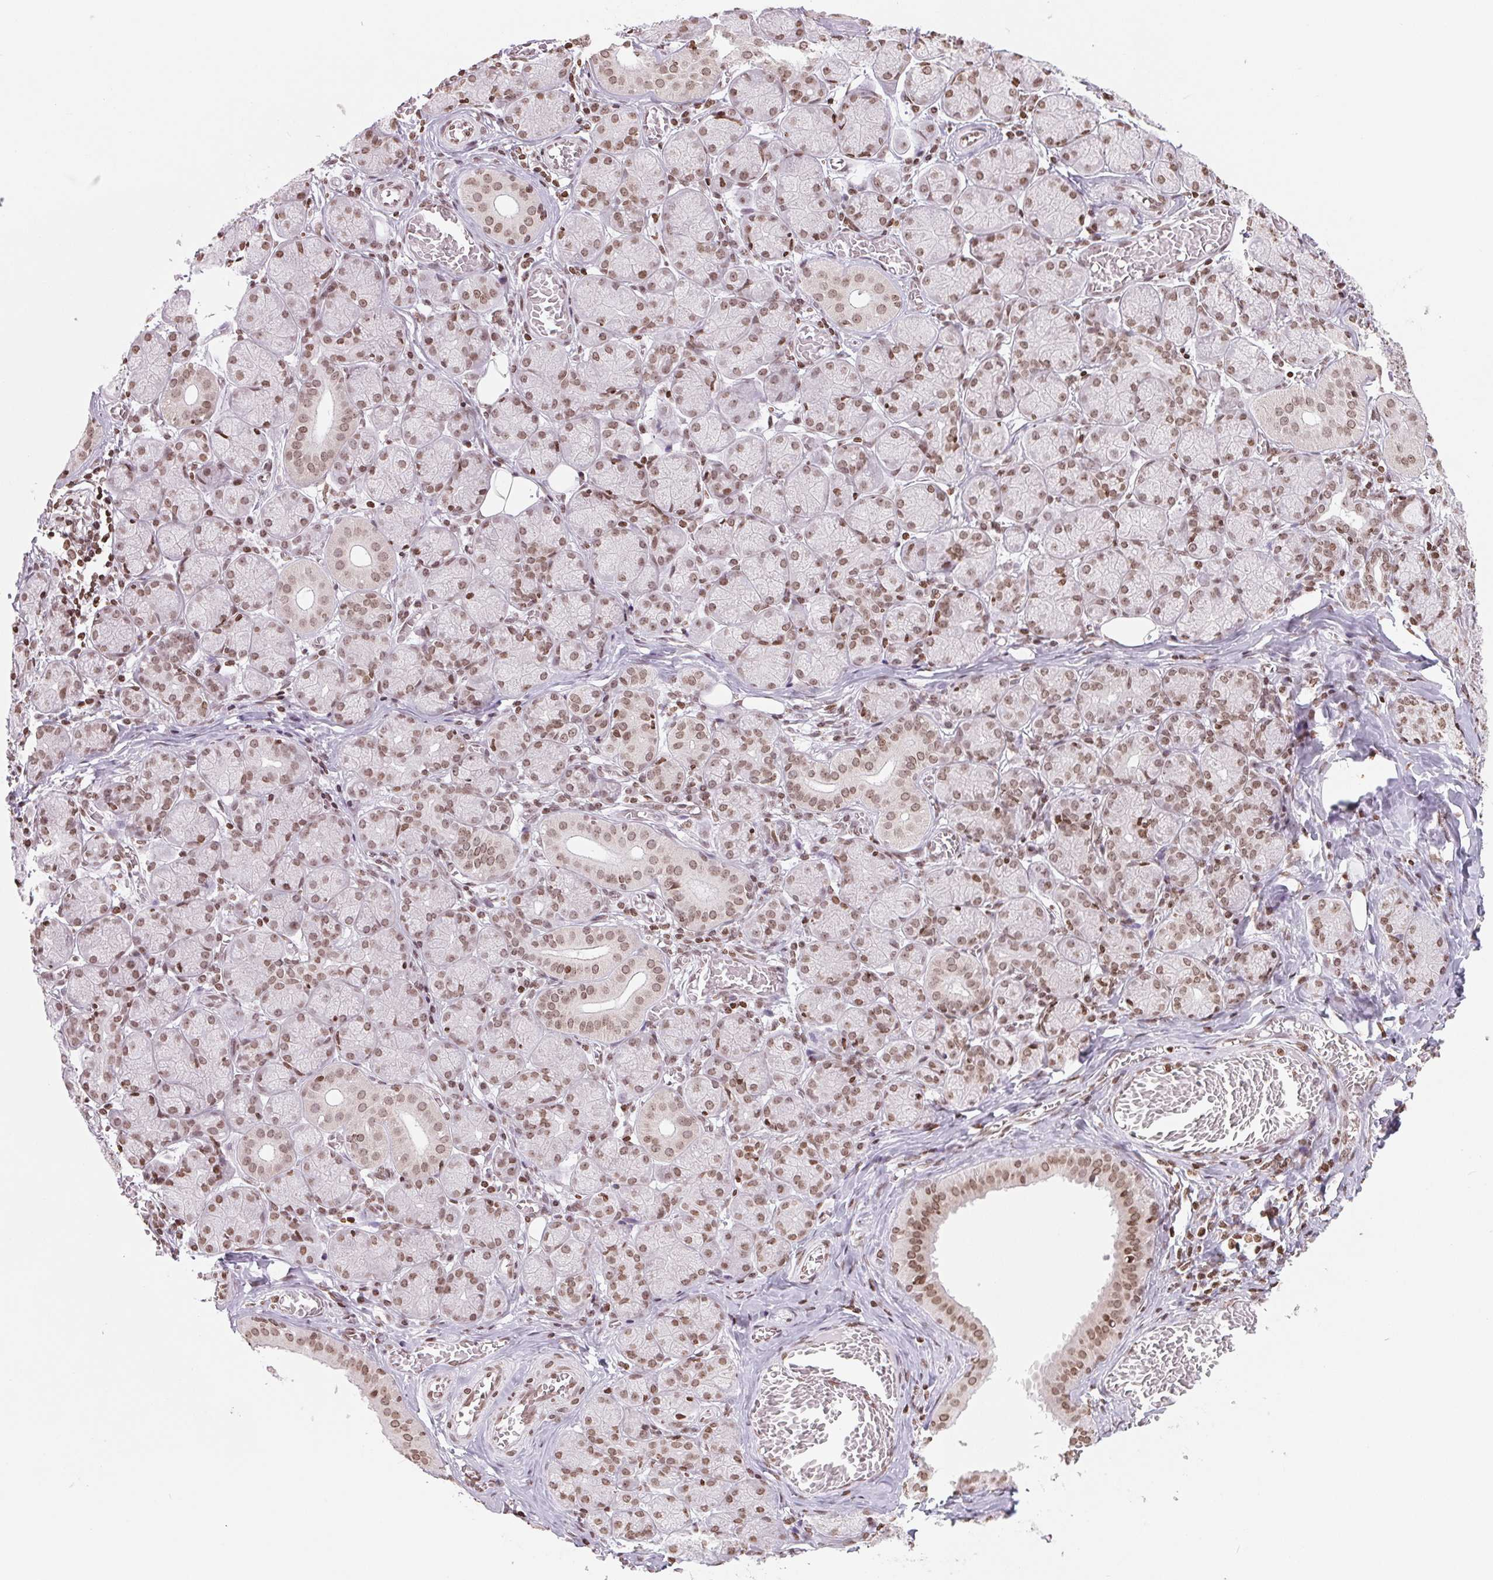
{"staining": {"intensity": "strong", "quantity": "25%-75%", "location": "nuclear"}, "tissue": "salivary gland", "cell_type": "Glandular cells", "image_type": "normal", "snomed": [{"axis": "morphology", "description": "Normal tissue, NOS"}, {"axis": "topography", "description": "Salivary gland"}, {"axis": "topography", "description": "Peripheral nerve tissue"}], "caption": "Immunohistochemical staining of unremarkable salivary gland reveals high levels of strong nuclear positivity in approximately 25%-75% of glandular cells. (brown staining indicates protein expression, while blue staining denotes nuclei).", "gene": "SMIM12", "patient": {"sex": "female", "age": 24}}